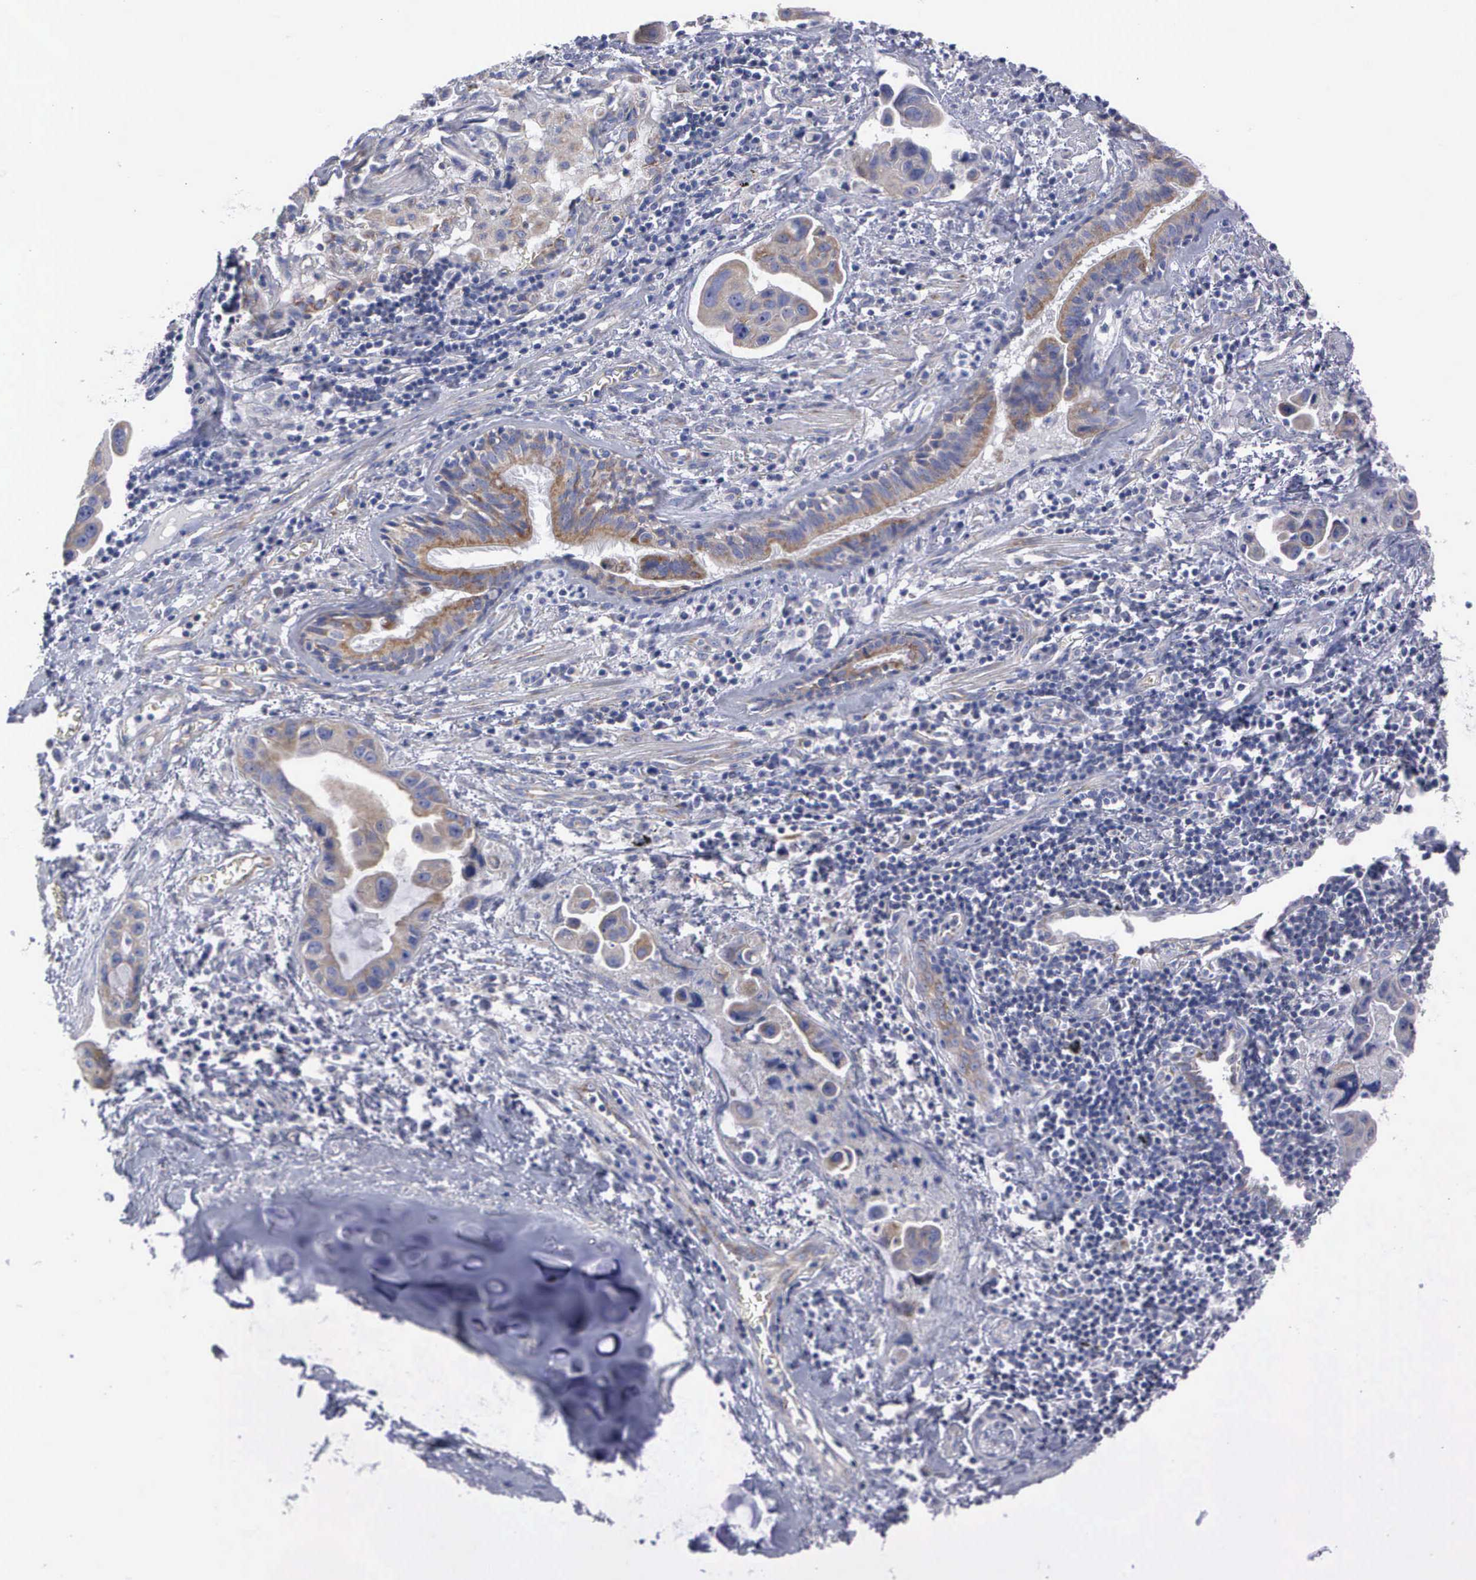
{"staining": {"intensity": "weak", "quantity": "25%-75%", "location": "cytoplasmic/membranous"}, "tissue": "lung cancer", "cell_type": "Tumor cells", "image_type": "cancer", "snomed": [{"axis": "morphology", "description": "Adenocarcinoma, NOS"}, {"axis": "topography", "description": "Lung"}], "caption": "IHC staining of adenocarcinoma (lung), which reveals low levels of weak cytoplasmic/membranous positivity in about 25%-75% of tumor cells indicating weak cytoplasmic/membranous protein staining. The staining was performed using DAB (brown) for protein detection and nuclei were counterstained in hematoxylin (blue).", "gene": "APOOL", "patient": {"sex": "male", "age": 64}}